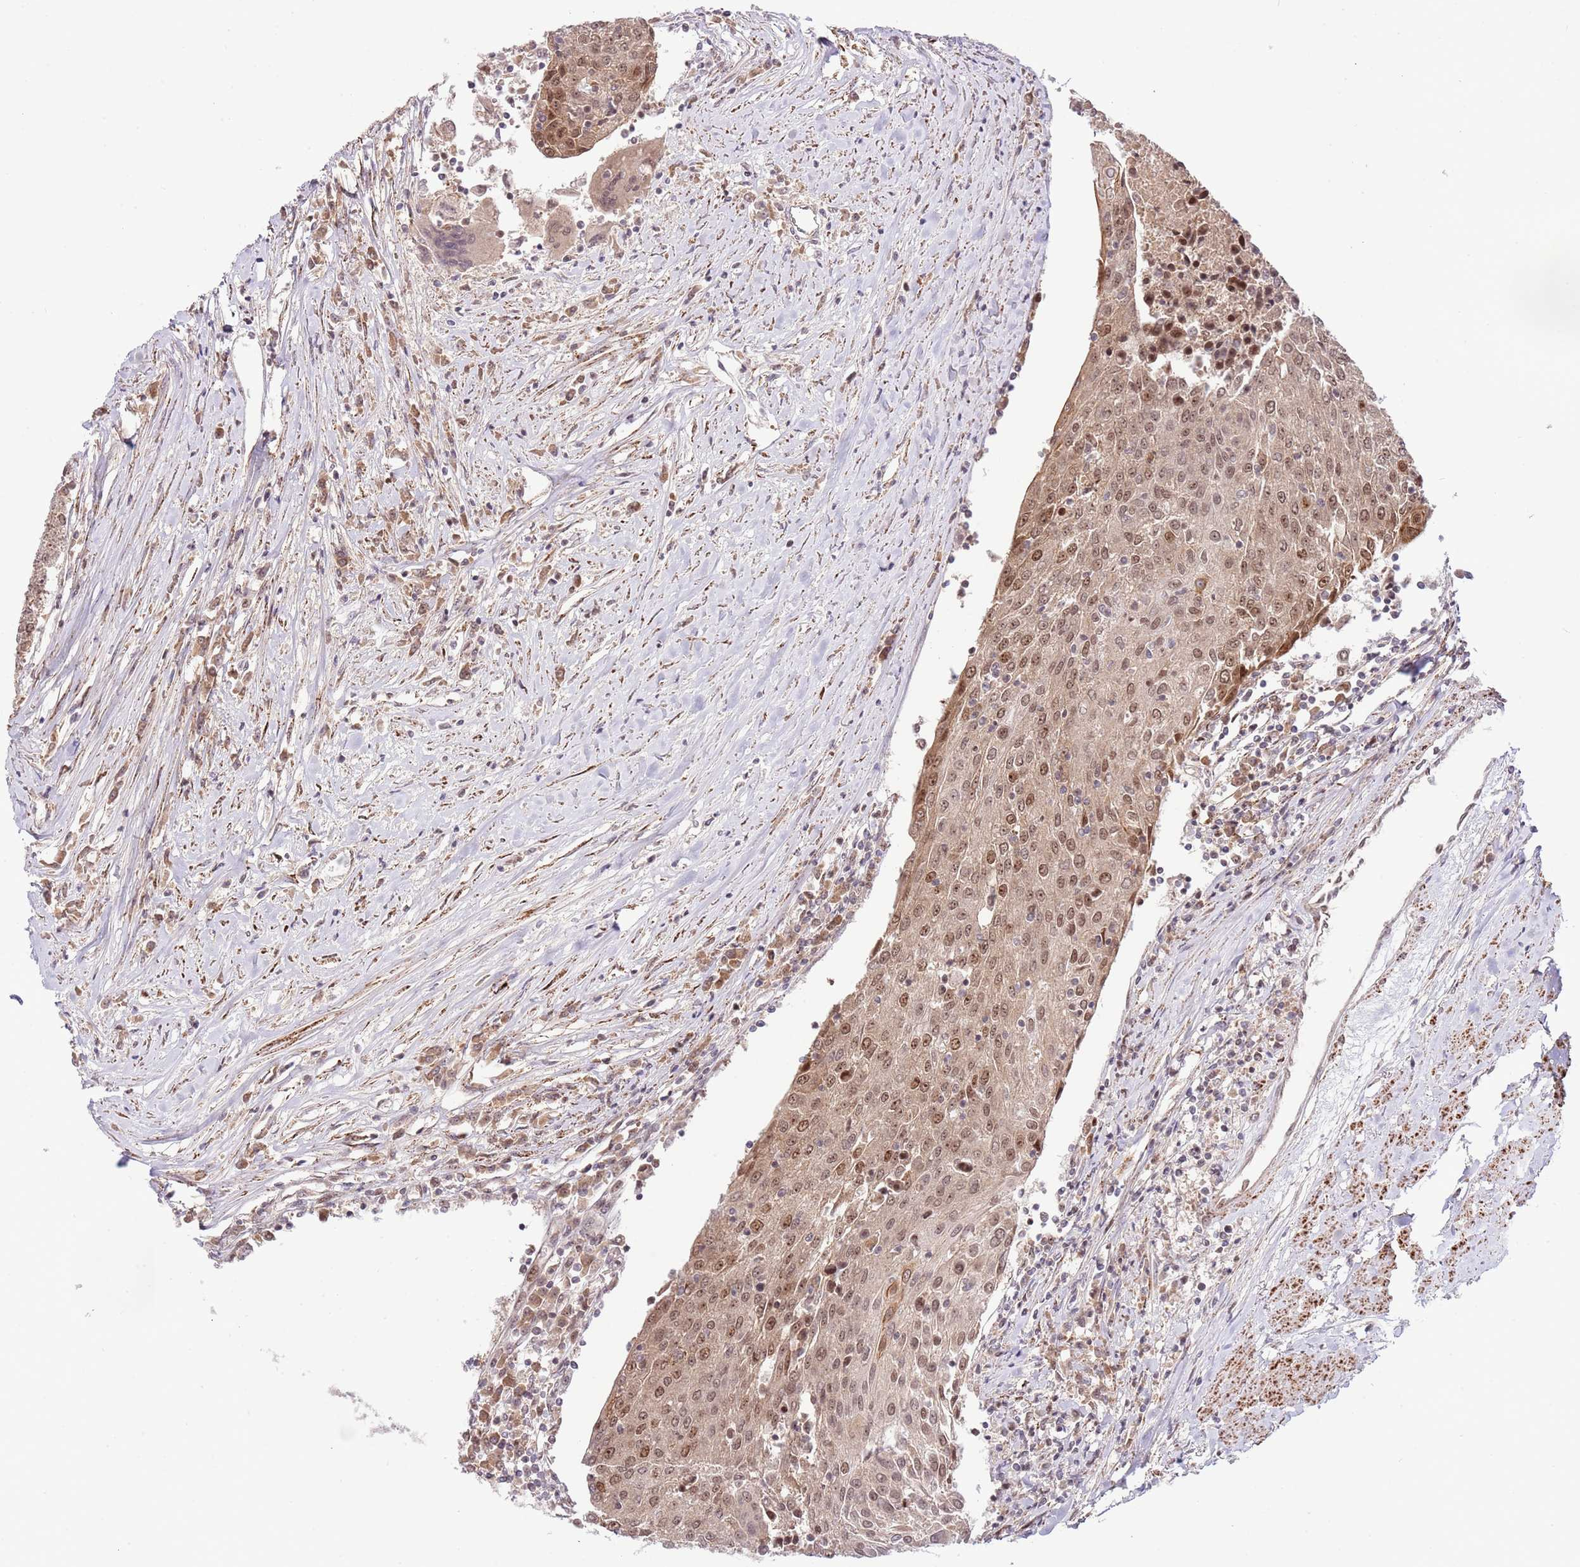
{"staining": {"intensity": "moderate", "quantity": ">75%", "location": "cytoplasmic/membranous,nuclear"}, "tissue": "urothelial cancer", "cell_type": "Tumor cells", "image_type": "cancer", "snomed": [{"axis": "morphology", "description": "Urothelial carcinoma, High grade"}, {"axis": "topography", "description": "Urinary bladder"}], "caption": "Immunohistochemistry (IHC) photomicrograph of neoplastic tissue: human high-grade urothelial carcinoma stained using IHC exhibits medium levels of moderate protein expression localized specifically in the cytoplasmic/membranous and nuclear of tumor cells, appearing as a cytoplasmic/membranous and nuclear brown color.", "gene": "CHD1", "patient": {"sex": "female", "age": 85}}